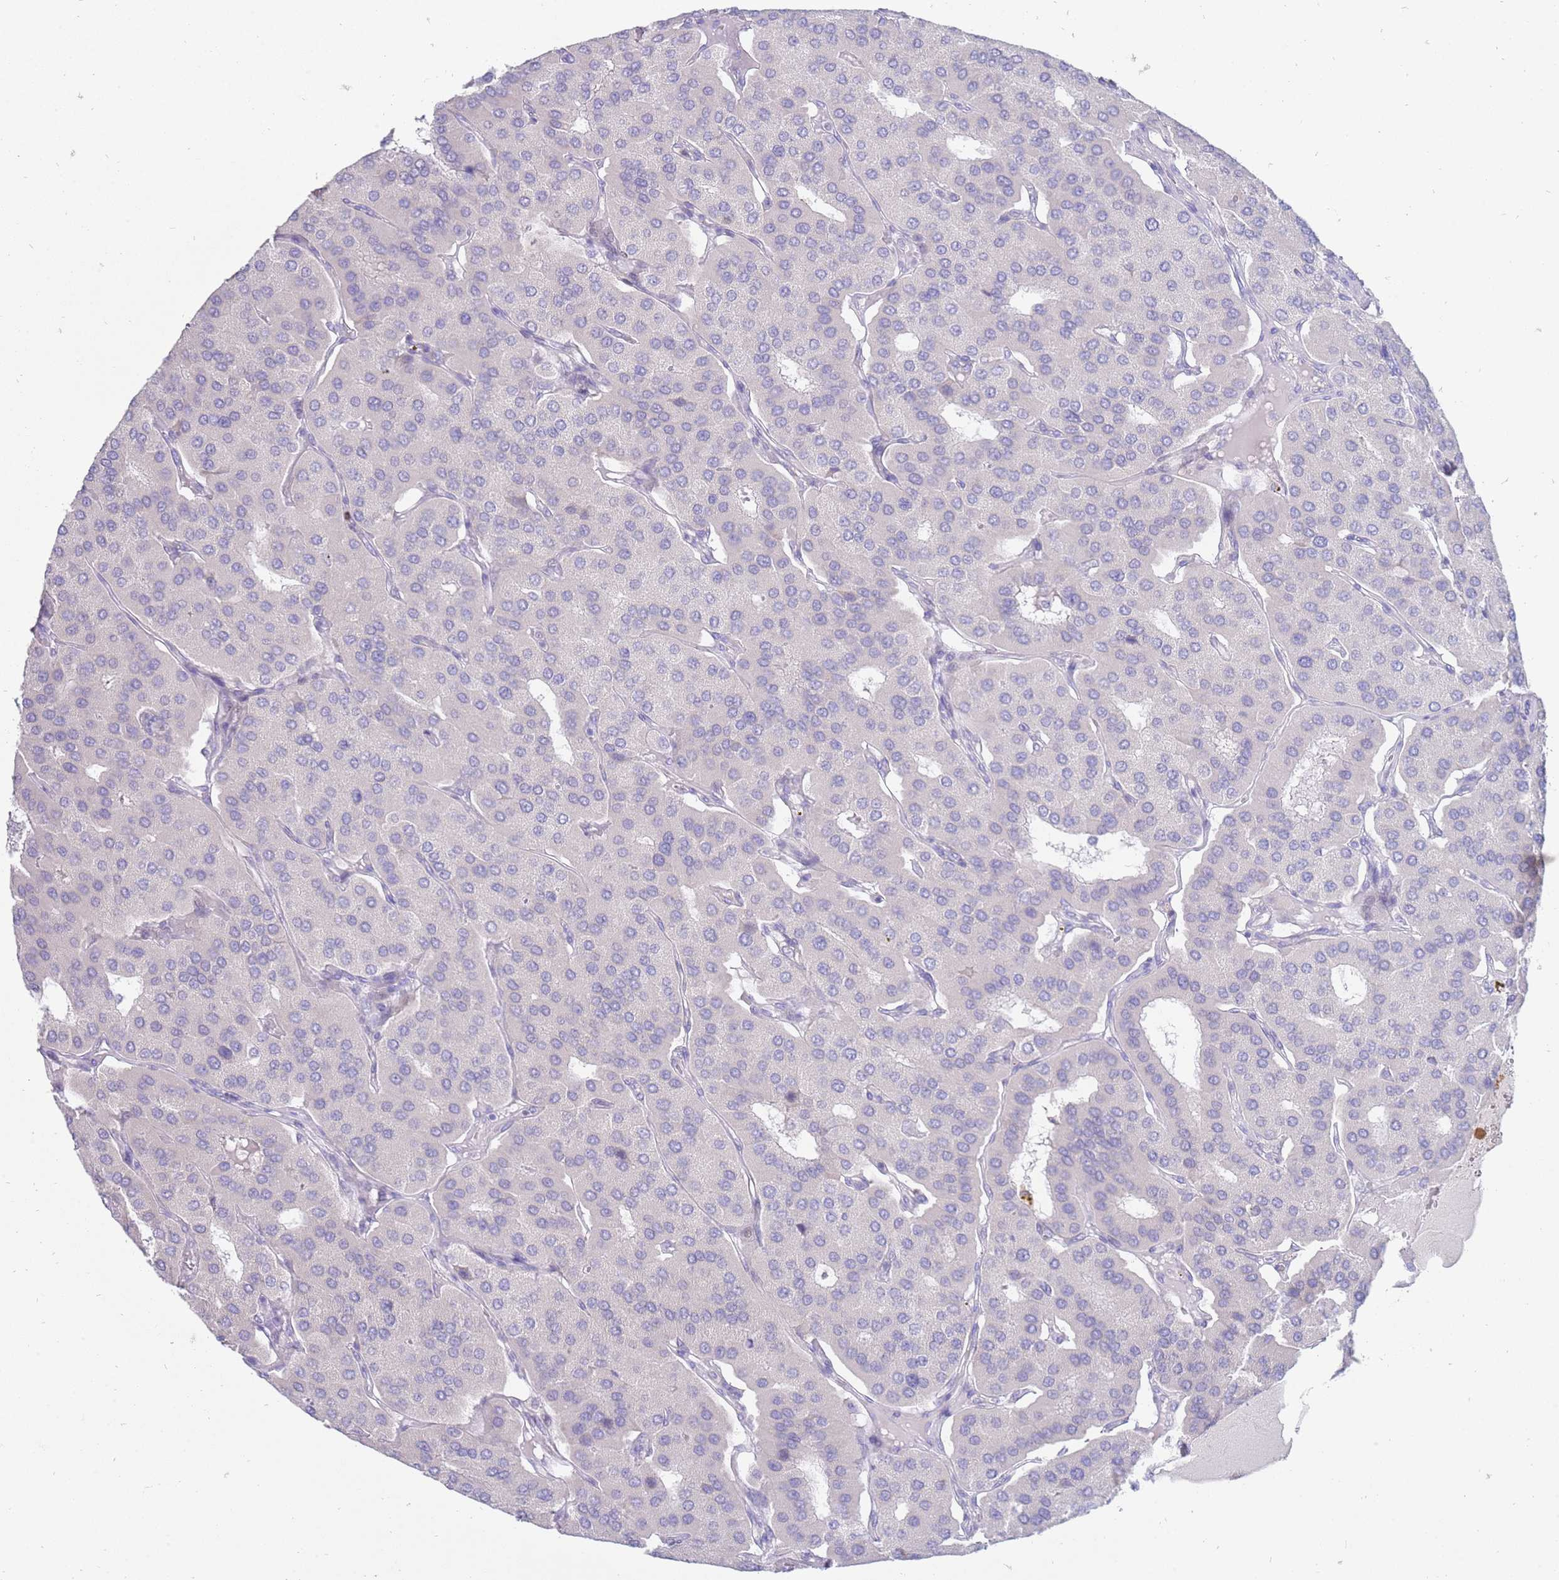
{"staining": {"intensity": "negative", "quantity": "none", "location": "none"}, "tissue": "parathyroid gland", "cell_type": "Glandular cells", "image_type": "normal", "snomed": [{"axis": "morphology", "description": "Normal tissue, NOS"}, {"axis": "morphology", "description": "Adenoma, NOS"}, {"axis": "topography", "description": "Parathyroid gland"}], "caption": "Immunohistochemistry (IHC) image of unremarkable parathyroid gland: parathyroid gland stained with DAB reveals no significant protein staining in glandular cells.", "gene": "STK25", "patient": {"sex": "female", "age": 86}}